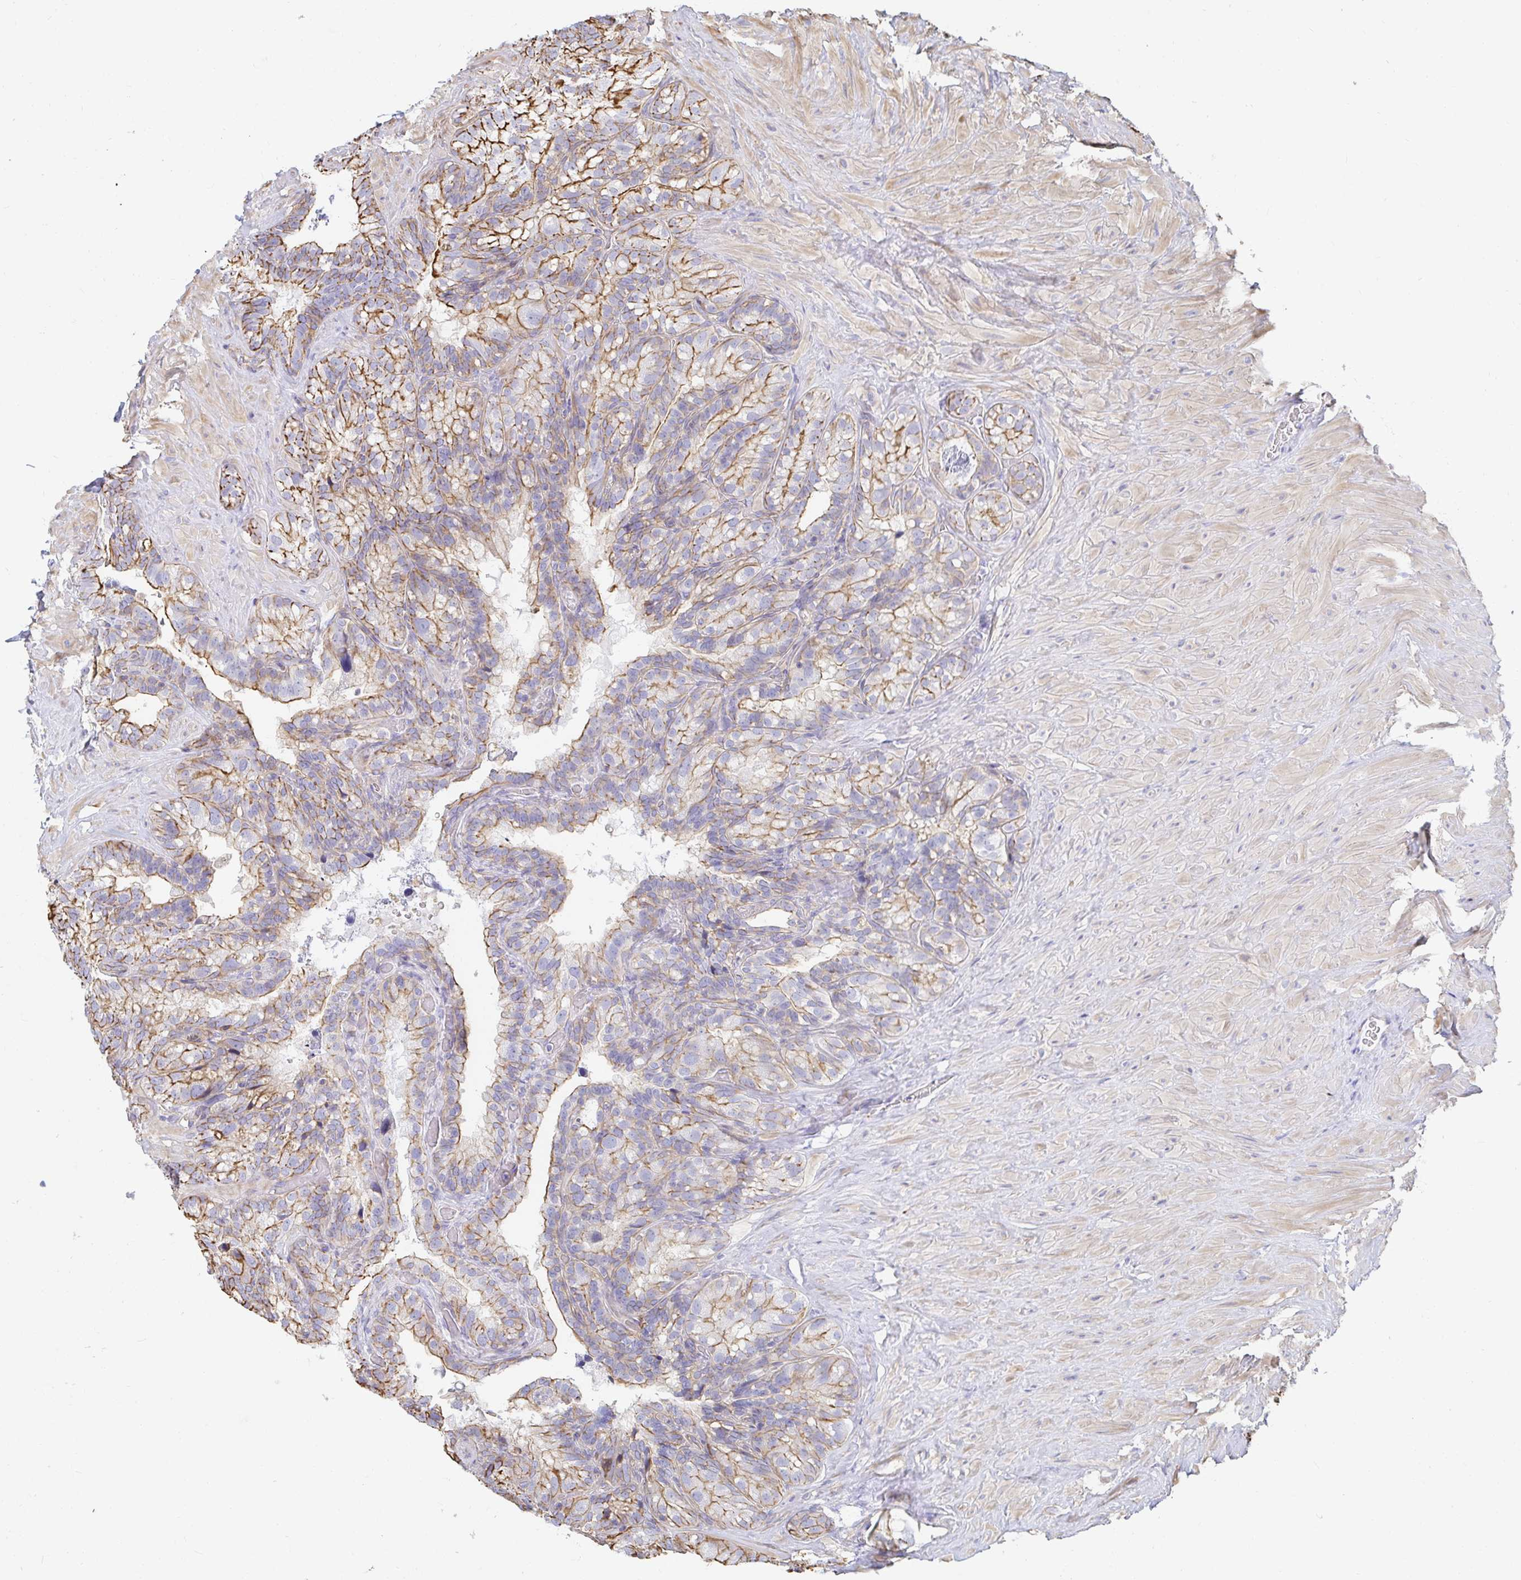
{"staining": {"intensity": "moderate", "quantity": "25%-75%", "location": "cytoplasmic/membranous"}, "tissue": "seminal vesicle", "cell_type": "Glandular cells", "image_type": "normal", "snomed": [{"axis": "morphology", "description": "Normal tissue, NOS"}, {"axis": "topography", "description": "Seminal veicle"}], "caption": "A photomicrograph showing moderate cytoplasmic/membranous staining in about 25%-75% of glandular cells in normal seminal vesicle, as visualized by brown immunohistochemical staining.", "gene": "PTPN14", "patient": {"sex": "male", "age": 60}}